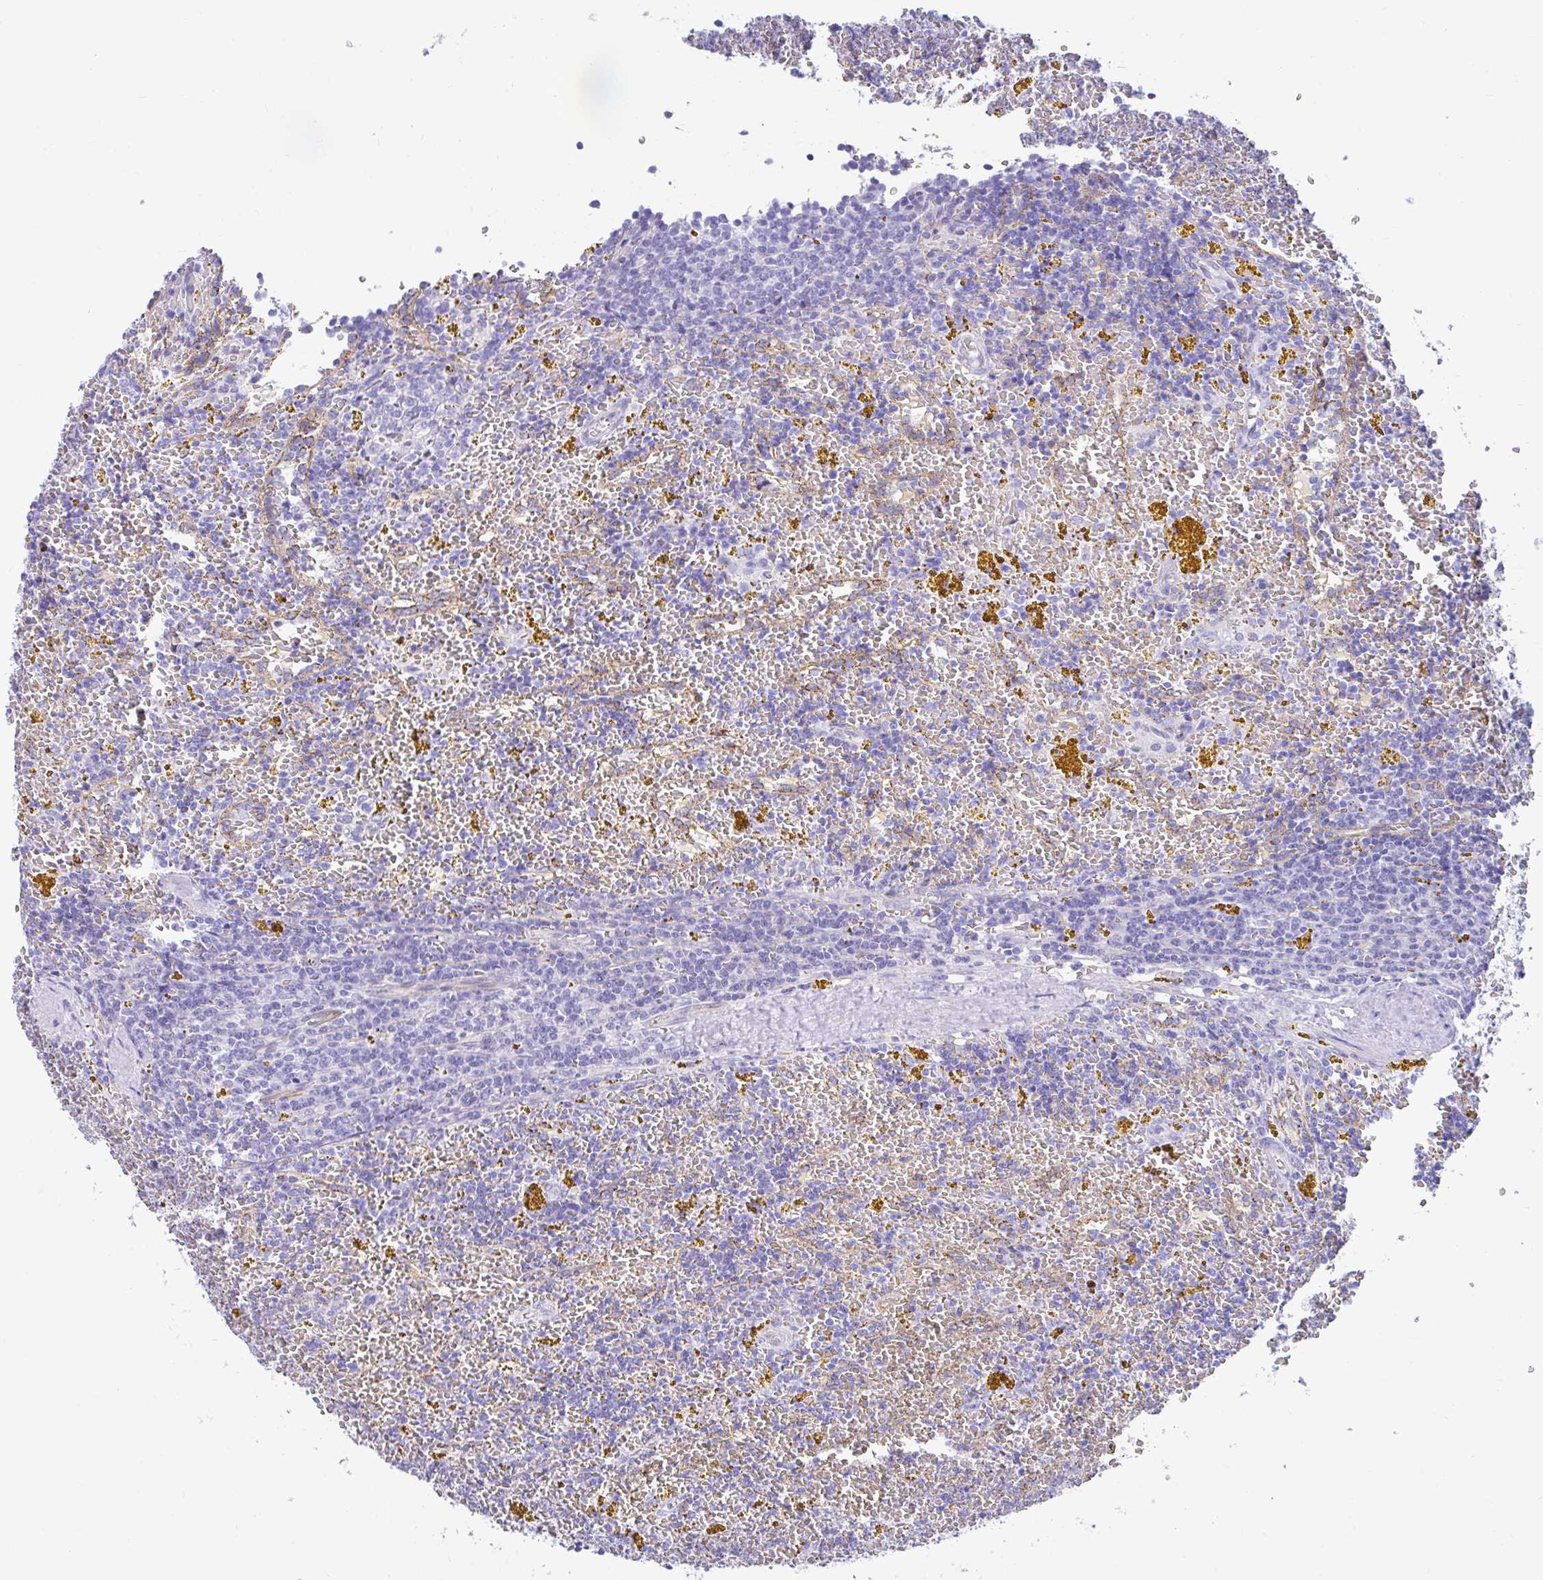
{"staining": {"intensity": "negative", "quantity": "none", "location": "none"}, "tissue": "lymphoma", "cell_type": "Tumor cells", "image_type": "cancer", "snomed": [{"axis": "morphology", "description": "Malignant lymphoma, non-Hodgkin's type, Low grade"}, {"axis": "topography", "description": "Spleen"}, {"axis": "topography", "description": "Lymph node"}], "caption": "This is an immunohistochemistry photomicrograph of human low-grade malignant lymphoma, non-Hodgkin's type. There is no expression in tumor cells.", "gene": "FAM107A", "patient": {"sex": "female", "age": 66}}